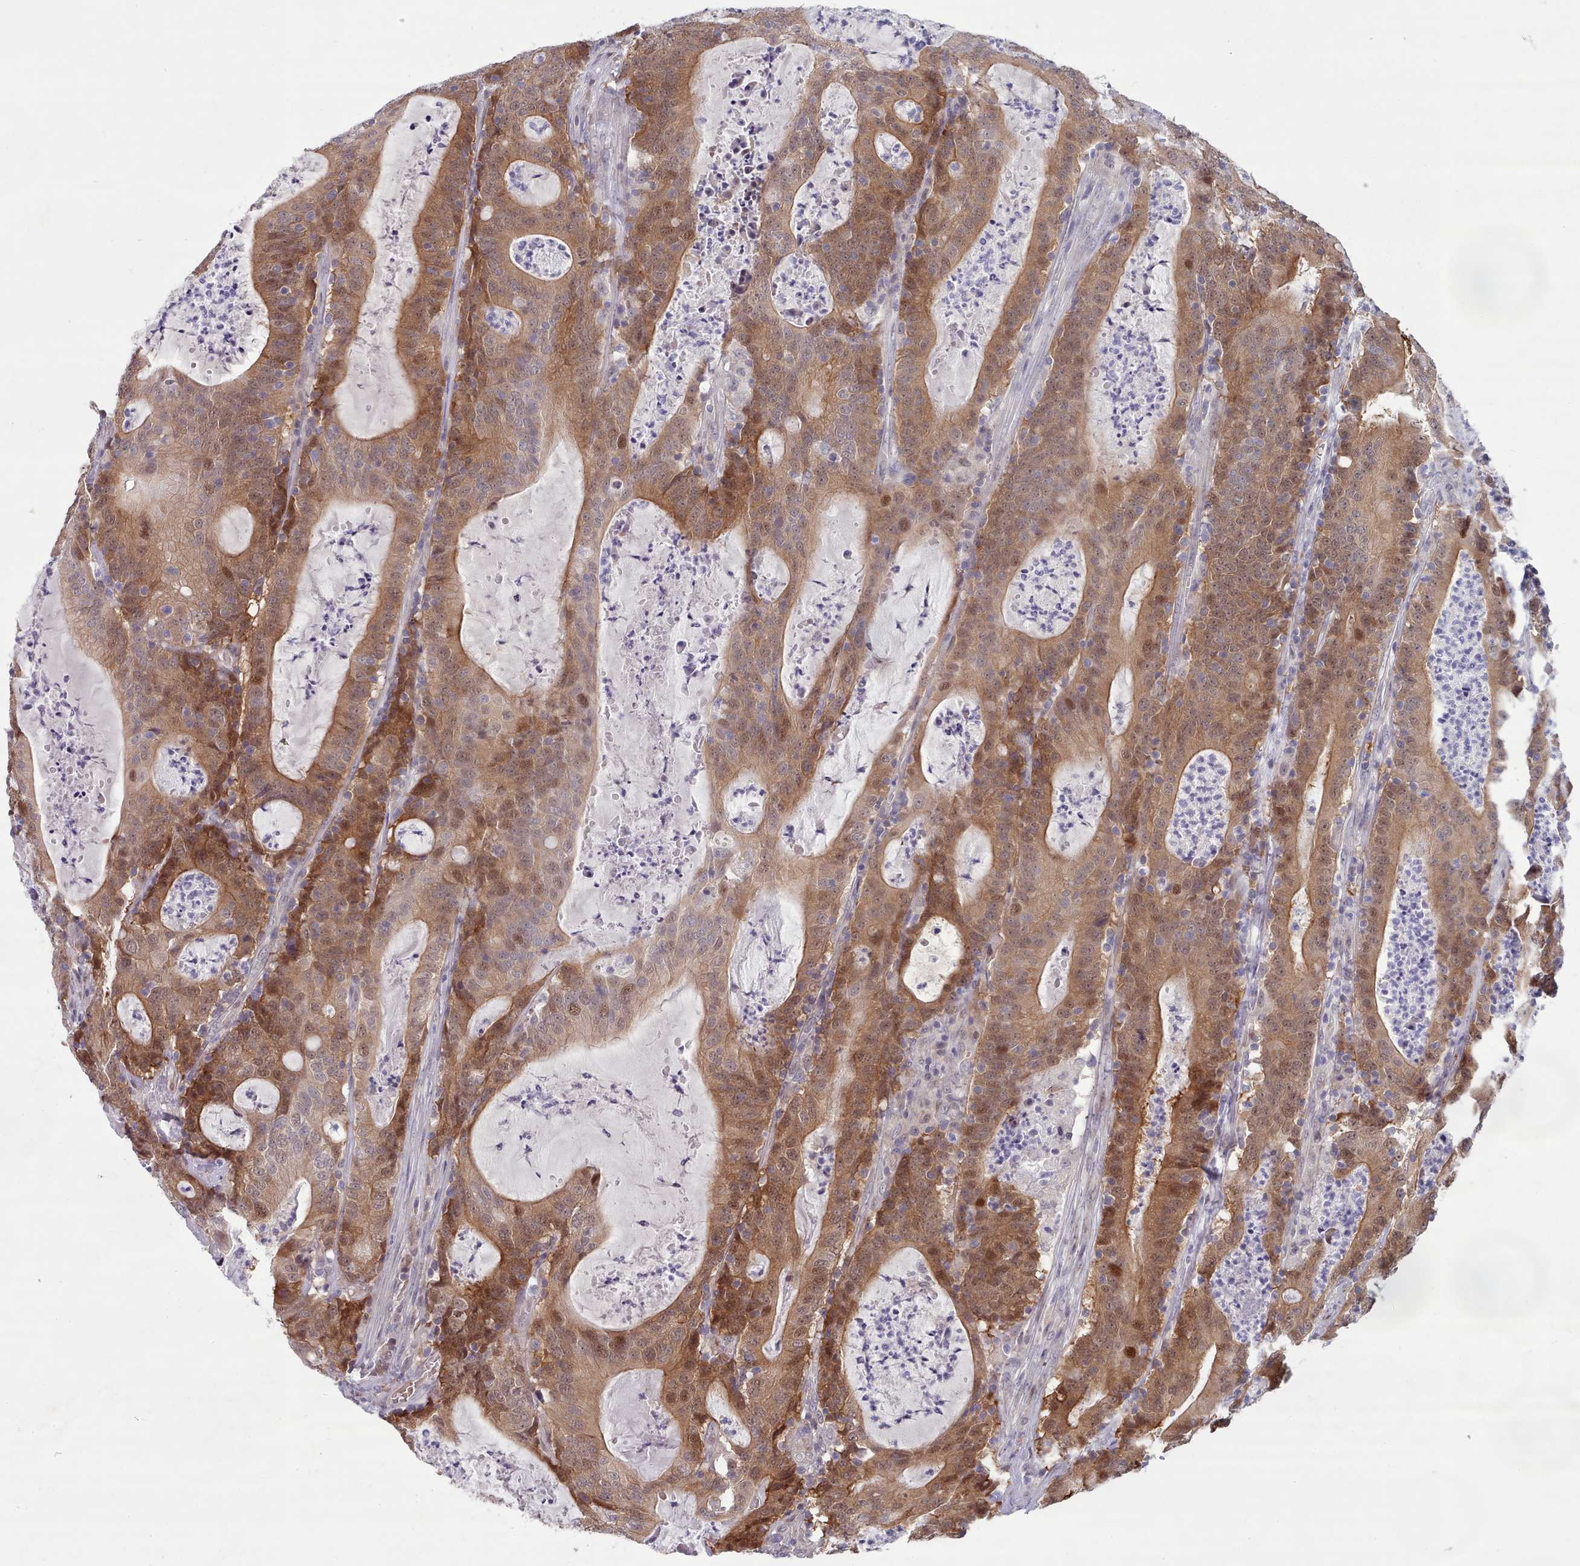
{"staining": {"intensity": "moderate", "quantity": ">75%", "location": "cytoplasmic/membranous,nuclear"}, "tissue": "colorectal cancer", "cell_type": "Tumor cells", "image_type": "cancer", "snomed": [{"axis": "morphology", "description": "Adenocarcinoma, NOS"}, {"axis": "topography", "description": "Colon"}], "caption": "Brown immunohistochemical staining in colorectal cancer (adenocarcinoma) reveals moderate cytoplasmic/membranous and nuclear positivity in about >75% of tumor cells.", "gene": "CLNS1A", "patient": {"sex": "male", "age": 83}}